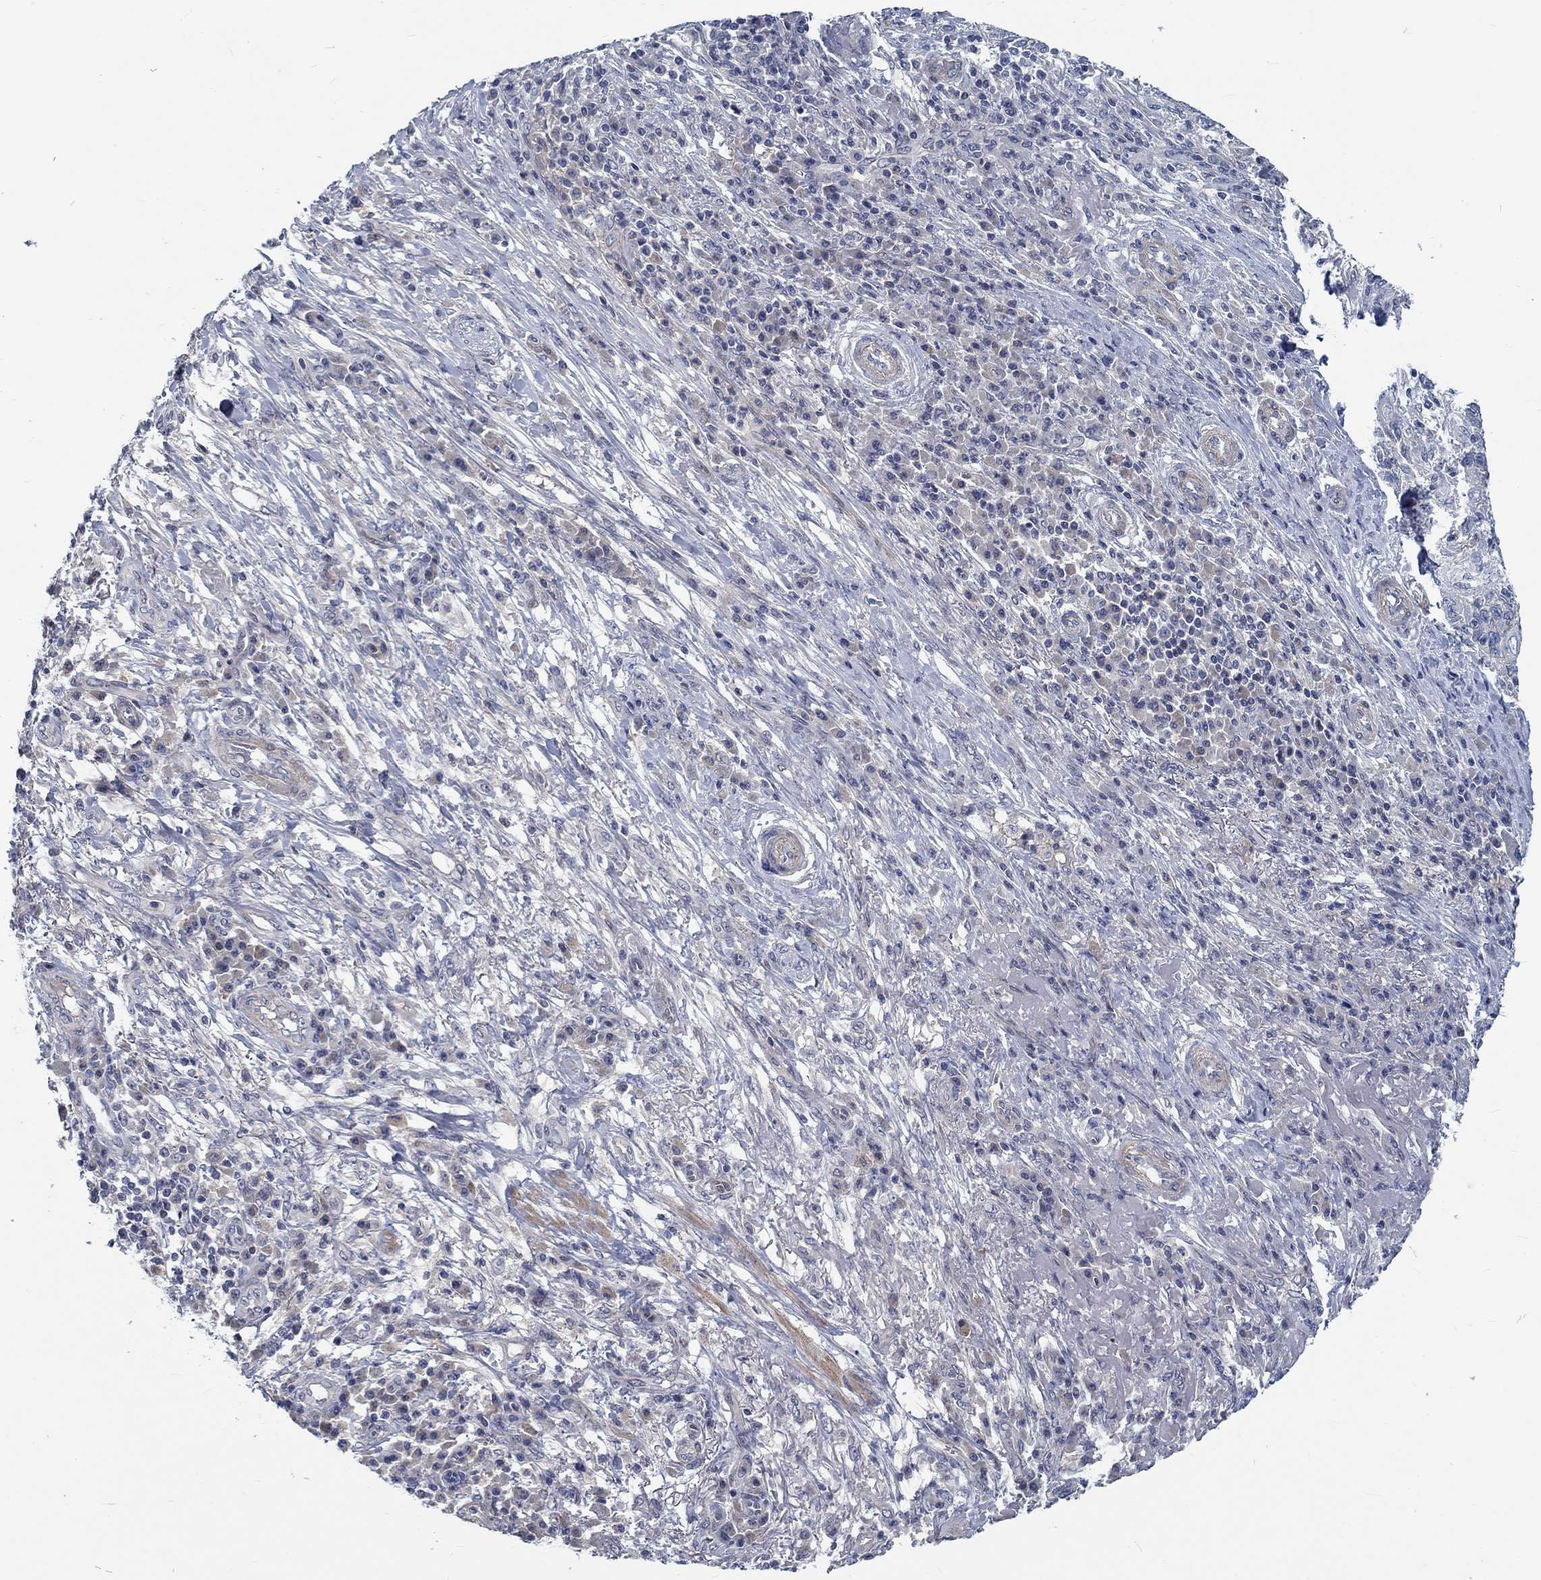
{"staining": {"intensity": "negative", "quantity": "none", "location": "none"}, "tissue": "skin cancer", "cell_type": "Tumor cells", "image_type": "cancer", "snomed": [{"axis": "morphology", "description": "Squamous cell carcinoma, NOS"}, {"axis": "topography", "description": "Skin"}], "caption": "Human skin cancer (squamous cell carcinoma) stained for a protein using immunohistochemistry (IHC) exhibits no expression in tumor cells.", "gene": "MYBPC1", "patient": {"sex": "male", "age": 92}}